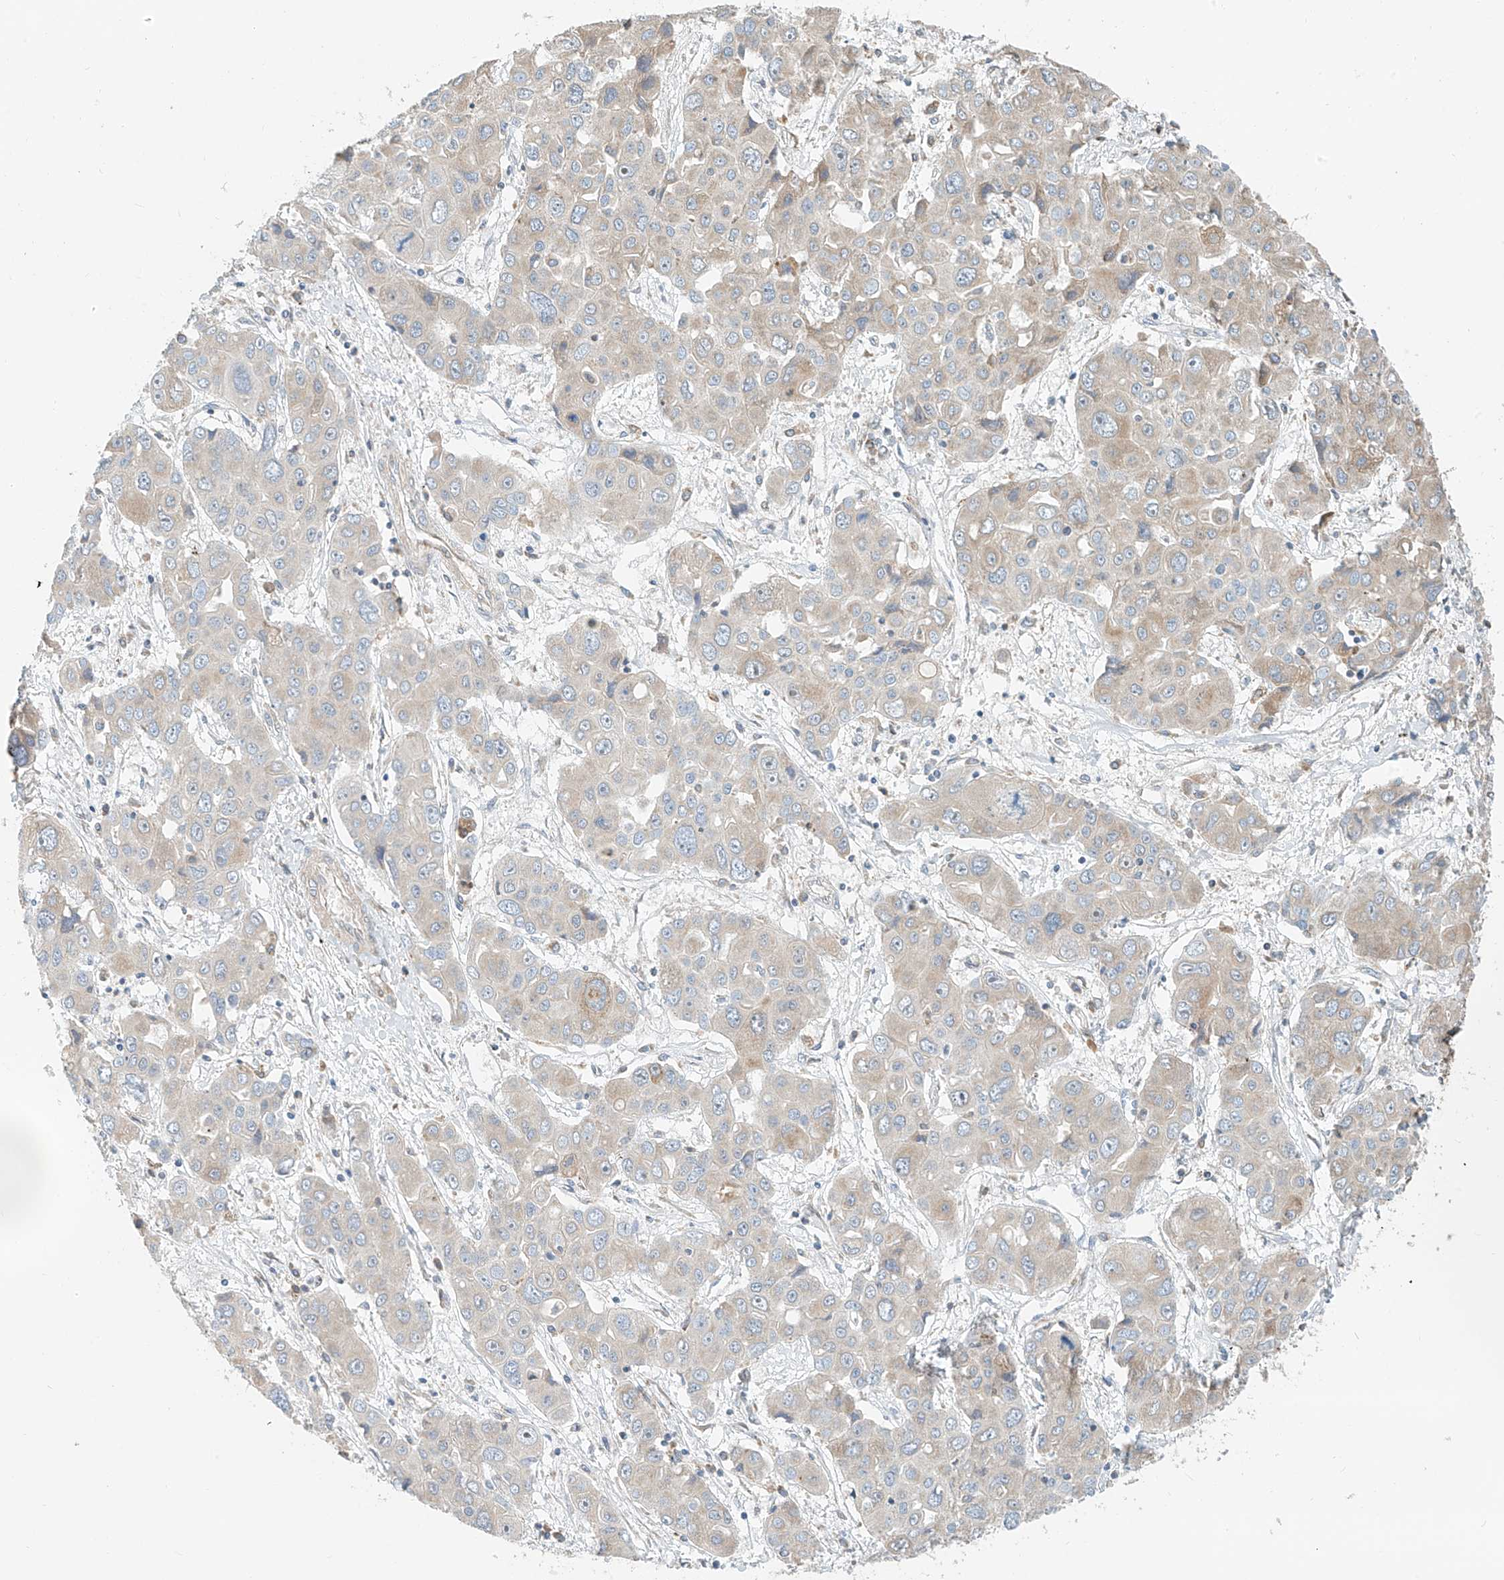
{"staining": {"intensity": "weak", "quantity": "<25%", "location": "cytoplasmic/membranous"}, "tissue": "liver cancer", "cell_type": "Tumor cells", "image_type": "cancer", "snomed": [{"axis": "morphology", "description": "Cholangiocarcinoma"}, {"axis": "topography", "description": "Liver"}], "caption": "The image exhibits no staining of tumor cells in liver cancer.", "gene": "PPA2", "patient": {"sex": "male", "age": 67}}